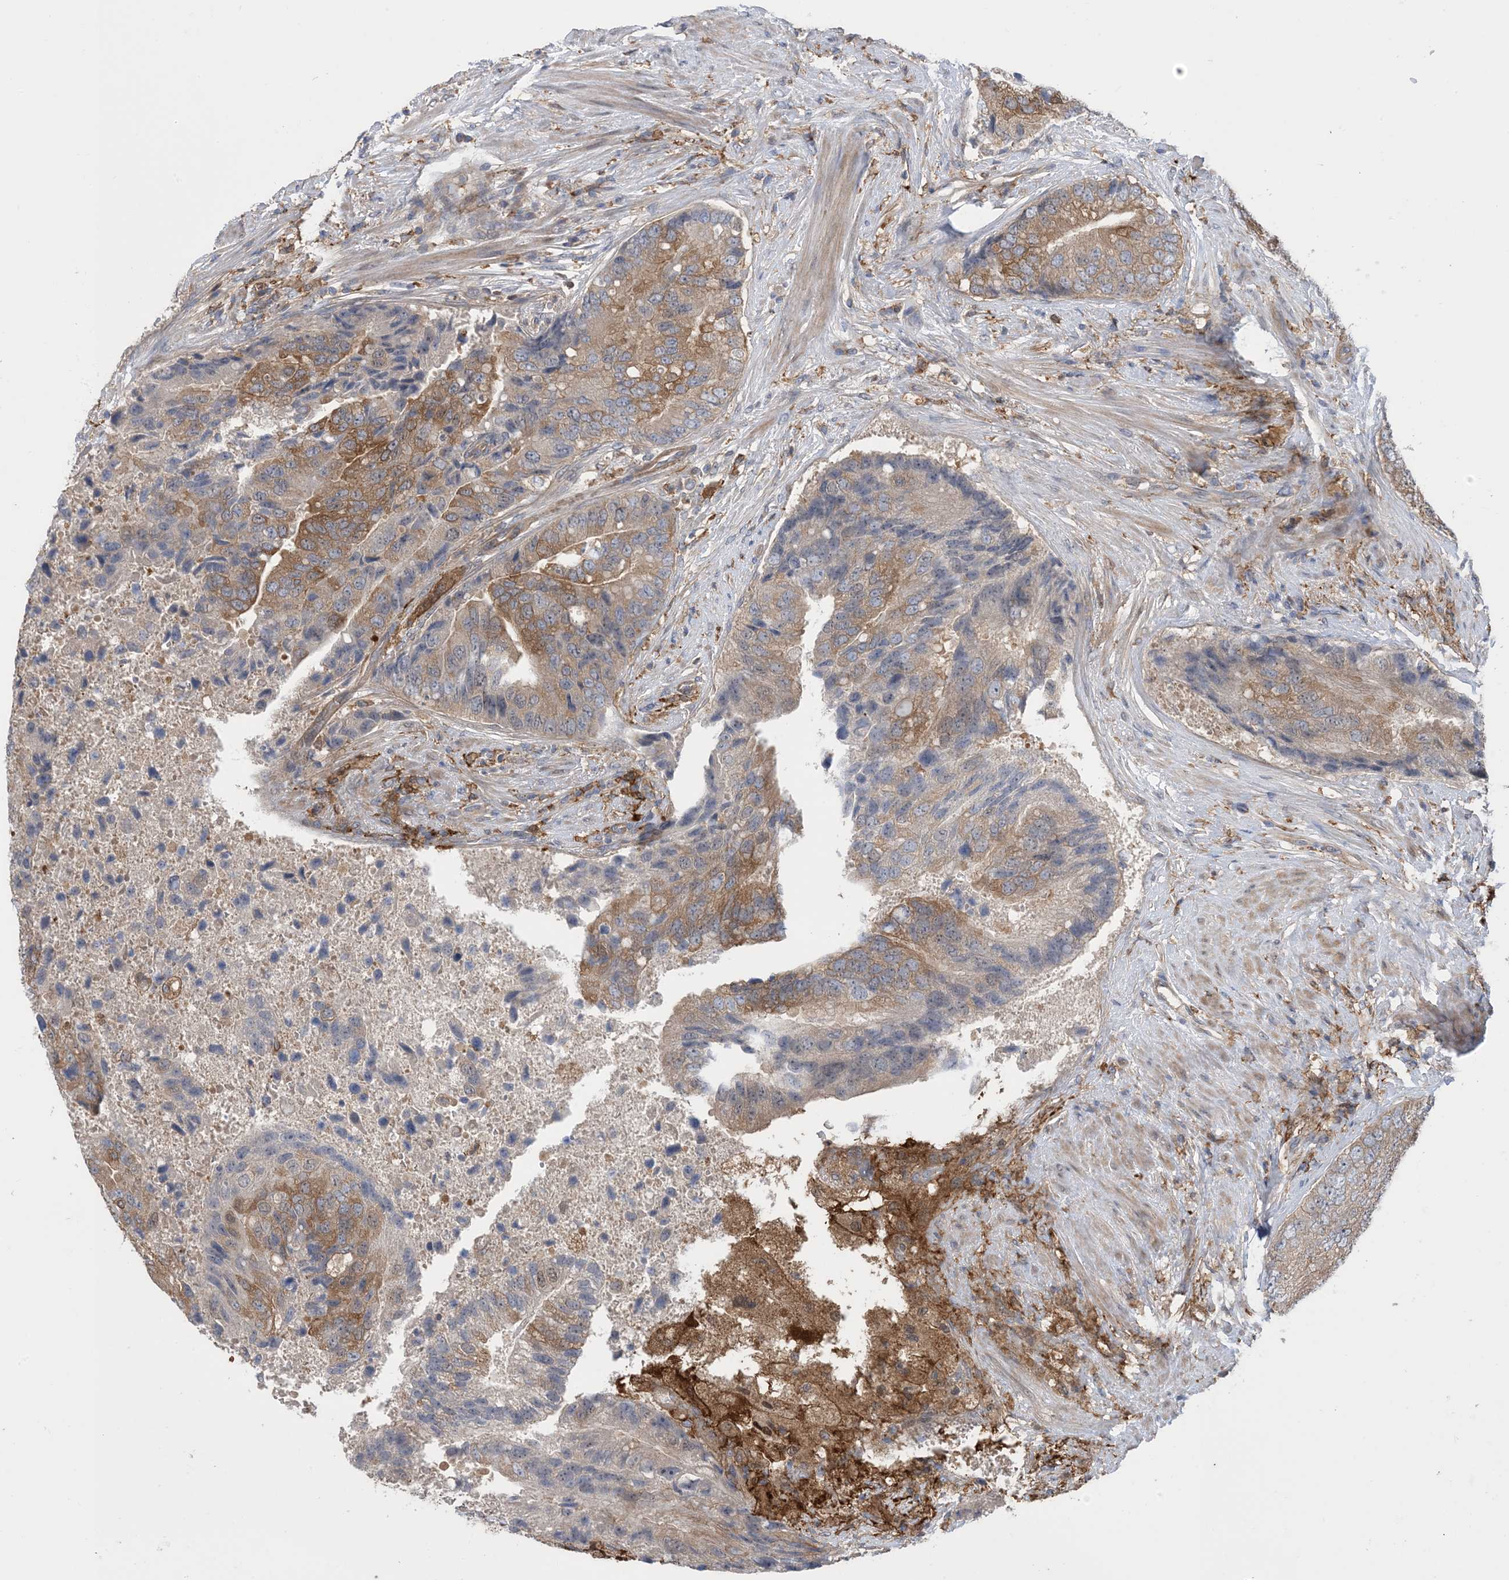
{"staining": {"intensity": "moderate", "quantity": ">75%", "location": "cytoplasmic/membranous"}, "tissue": "prostate cancer", "cell_type": "Tumor cells", "image_type": "cancer", "snomed": [{"axis": "morphology", "description": "Adenocarcinoma, High grade"}, {"axis": "topography", "description": "Prostate"}], "caption": "Immunohistochemical staining of adenocarcinoma (high-grade) (prostate) displays medium levels of moderate cytoplasmic/membranous protein positivity in about >75% of tumor cells. The staining was performed using DAB (3,3'-diaminobenzidine) to visualize the protein expression in brown, while the nuclei were stained in blue with hematoxylin (Magnification: 20x).", "gene": "HS1BP3", "patient": {"sex": "male", "age": 70}}